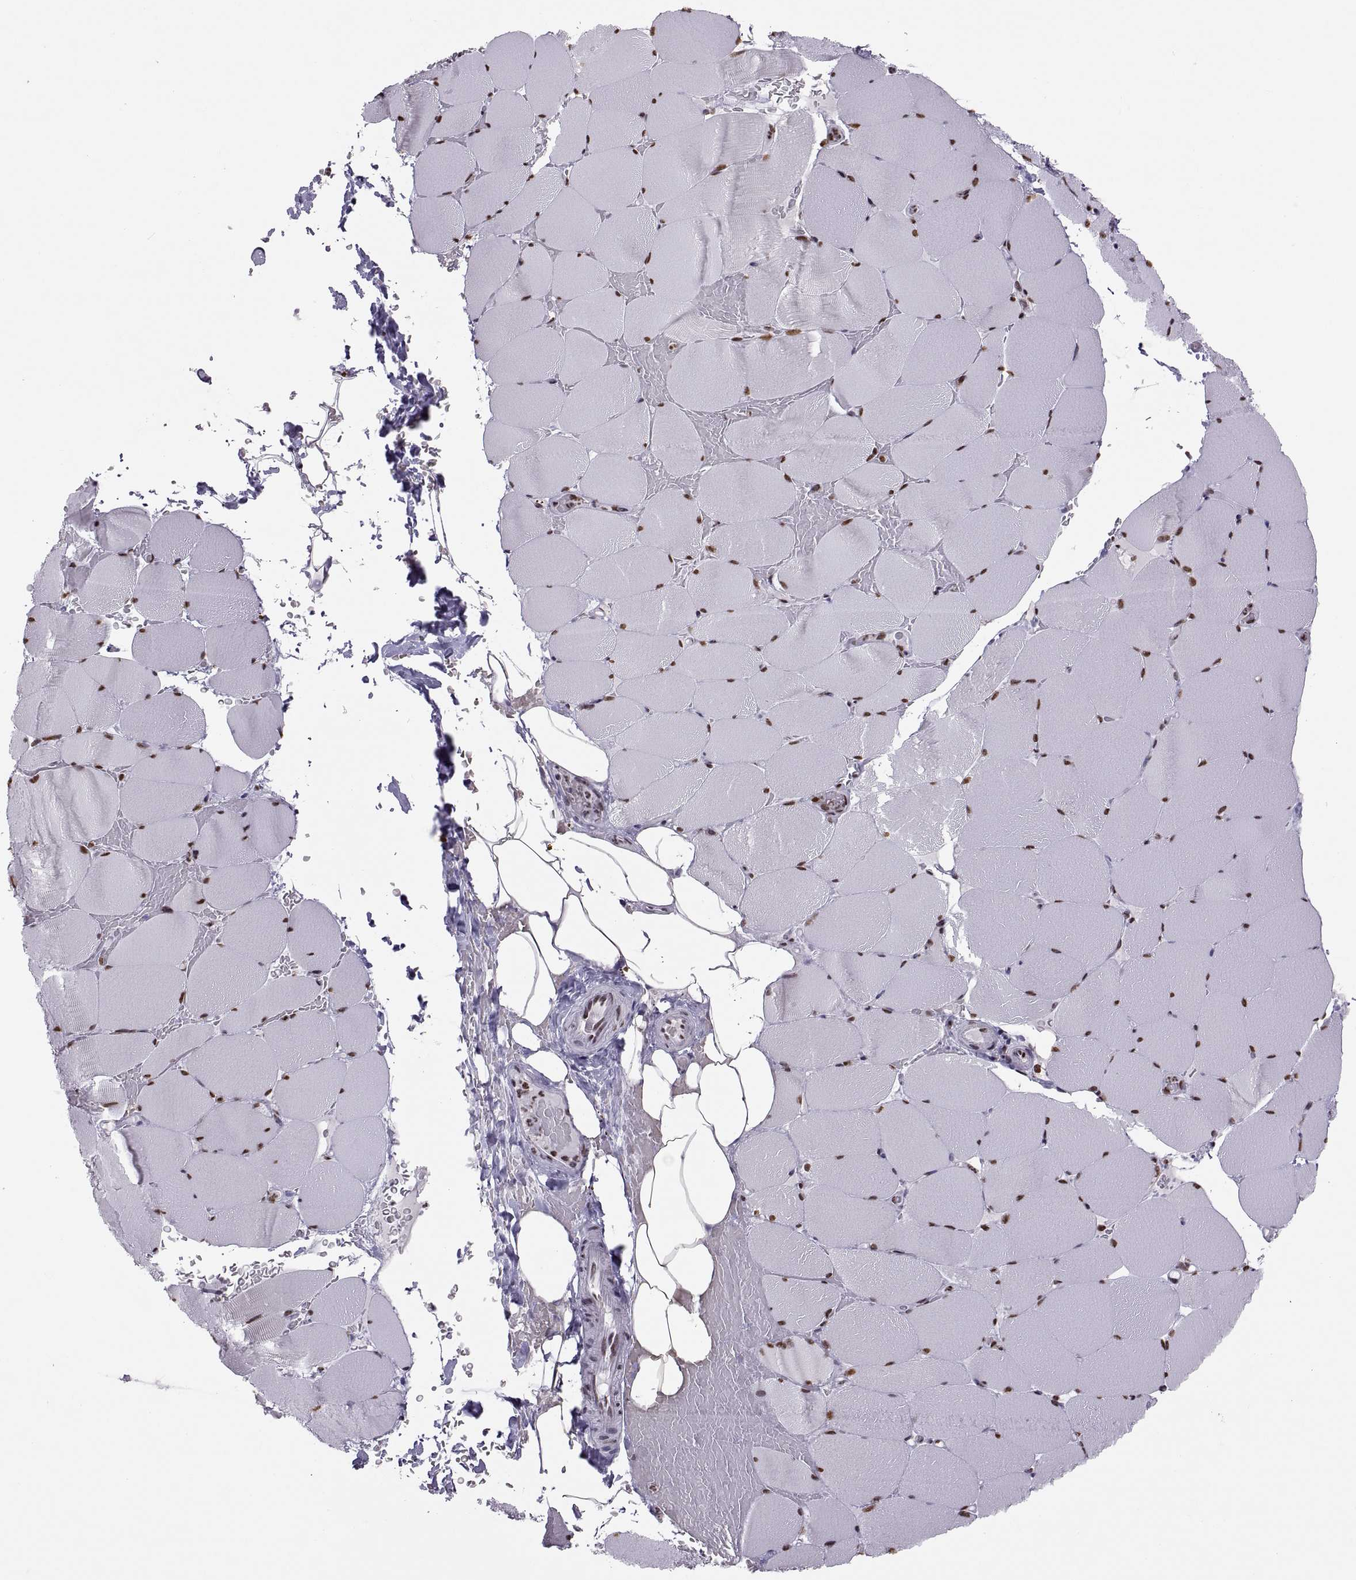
{"staining": {"intensity": "strong", "quantity": "25%-75%", "location": "nuclear"}, "tissue": "skeletal muscle", "cell_type": "Myocytes", "image_type": "normal", "snomed": [{"axis": "morphology", "description": "Normal tissue, NOS"}, {"axis": "topography", "description": "Skeletal muscle"}], "caption": "Strong nuclear expression for a protein is present in approximately 25%-75% of myocytes of benign skeletal muscle using immunohistochemistry (IHC).", "gene": "SNAI1", "patient": {"sex": "female", "age": 37}}